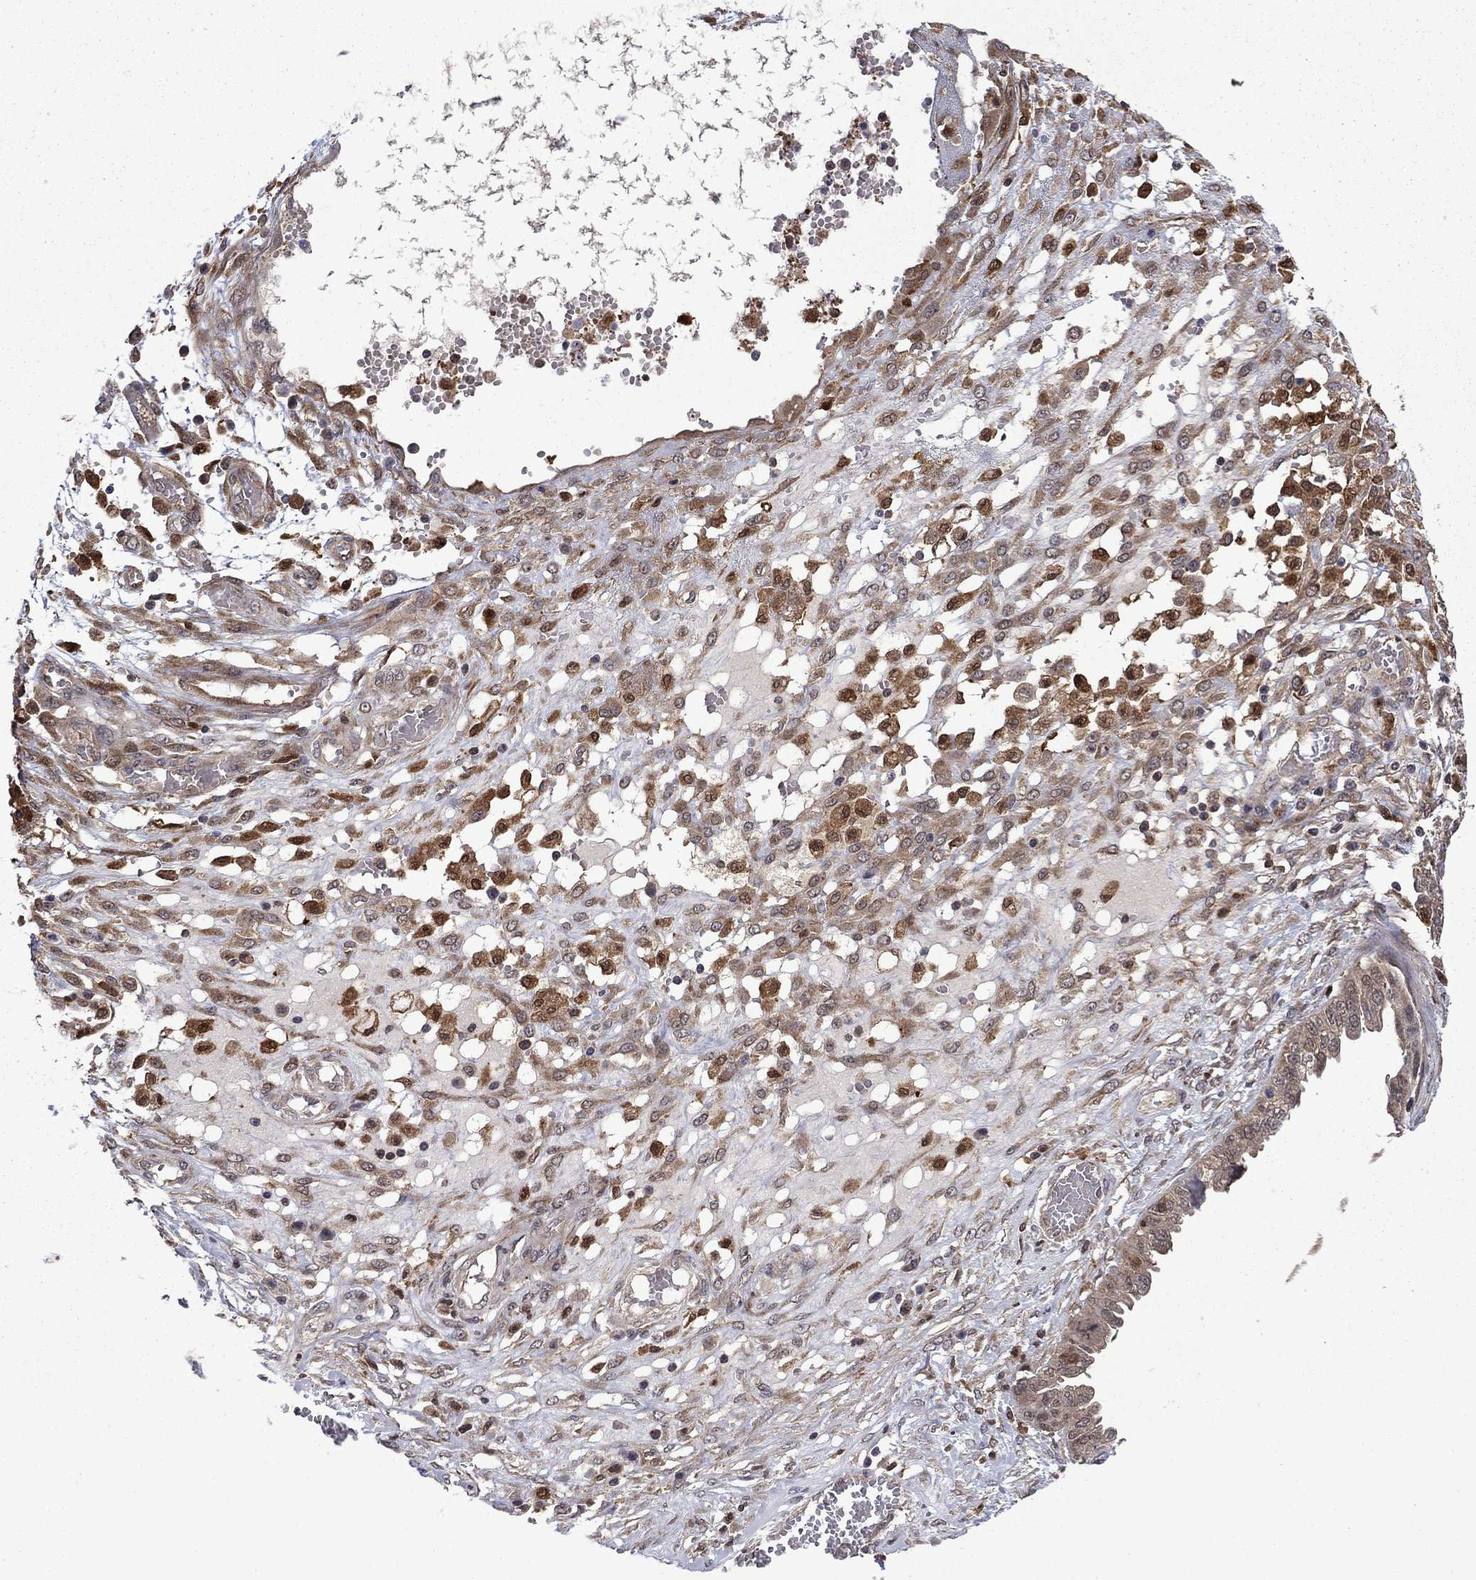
{"staining": {"intensity": "moderate", "quantity": "<25%", "location": "nuclear"}, "tissue": "ovarian cancer", "cell_type": "Tumor cells", "image_type": "cancer", "snomed": [{"axis": "morphology", "description": "Cystadenocarcinoma, serous, NOS"}, {"axis": "topography", "description": "Ovary"}], "caption": "Ovarian cancer (serous cystadenocarcinoma) was stained to show a protein in brown. There is low levels of moderate nuclear positivity in approximately <25% of tumor cells. The staining was performed using DAB, with brown indicating positive protein expression. Nuclei are stained blue with hematoxylin.", "gene": "TPMT", "patient": {"sex": "female", "age": 67}}